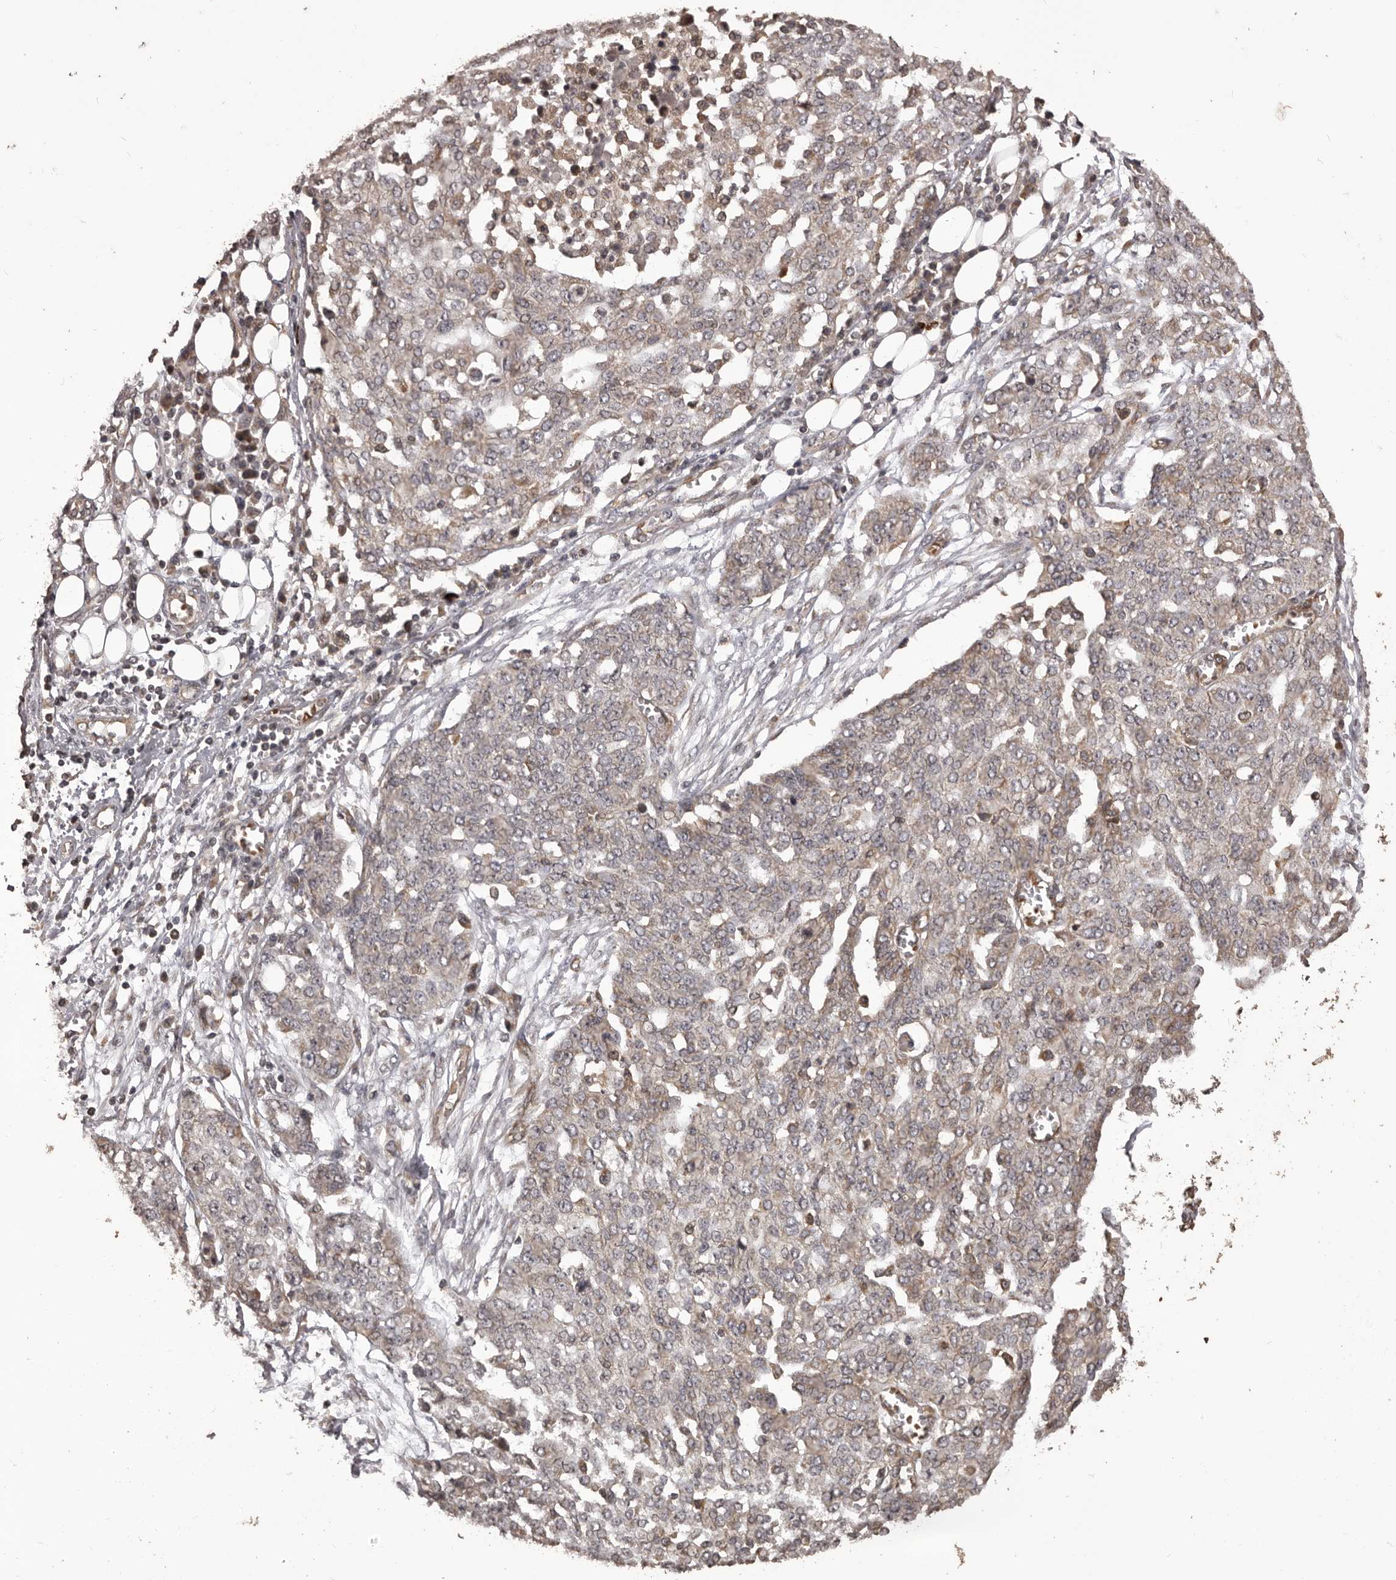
{"staining": {"intensity": "weak", "quantity": "25%-75%", "location": "cytoplasmic/membranous"}, "tissue": "ovarian cancer", "cell_type": "Tumor cells", "image_type": "cancer", "snomed": [{"axis": "morphology", "description": "Cystadenocarcinoma, serous, NOS"}, {"axis": "topography", "description": "Soft tissue"}, {"axis": "topography", "description": "Ovary"}], "caption": "Immunohistochemistry (IHC) of human ovarian cancer shows low levels of weak cytoplasmic/membranous positivity in about 25%-75% of tumor cells. (IHC, brightfield microscopy, high magnification).", "gene": "QRSL1", "patient": {"sex": "female", "age": 57}}